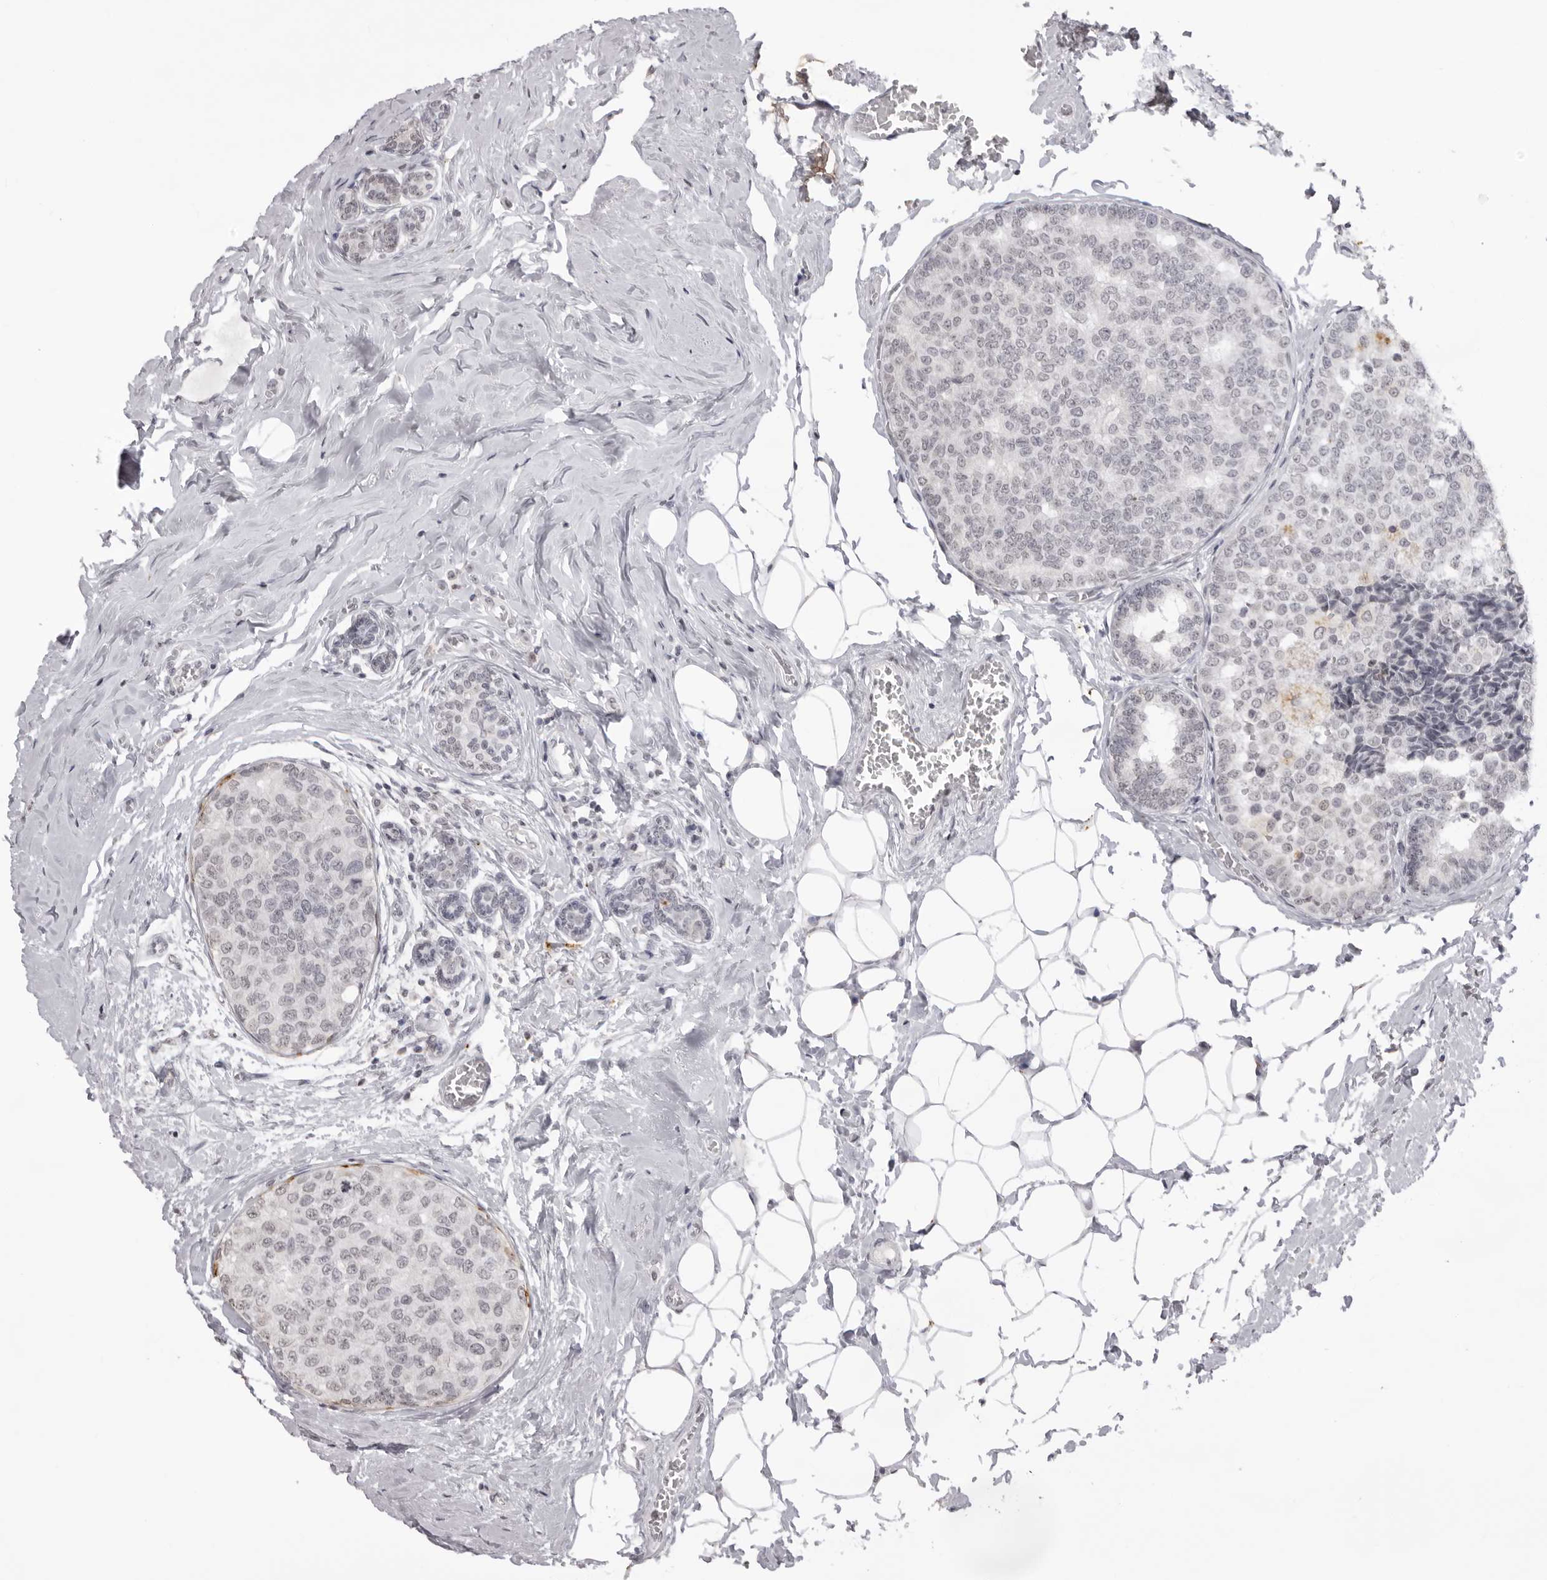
{"staining": {"intensity": "negative", "quantity": "none", "location": "none"}, "tissue": "breast cancer", "cell_type": "Tumor cells", "image_type": "cancer", "snomed": [{"axis": "morphology", "description": "Normal tissue, NOS"}, {"axis": "morphology", "description": "Duct carcinoma"}, {"axis": "topography", "description": "Breast"}], "caption": "IHC photomicrograph of neoplastic tissue: human breast cancer stained with DAB reveals no significant protein staining in tumor cells.", "gene": "NTM", "patient": {"sex": "female", "age": 43}}